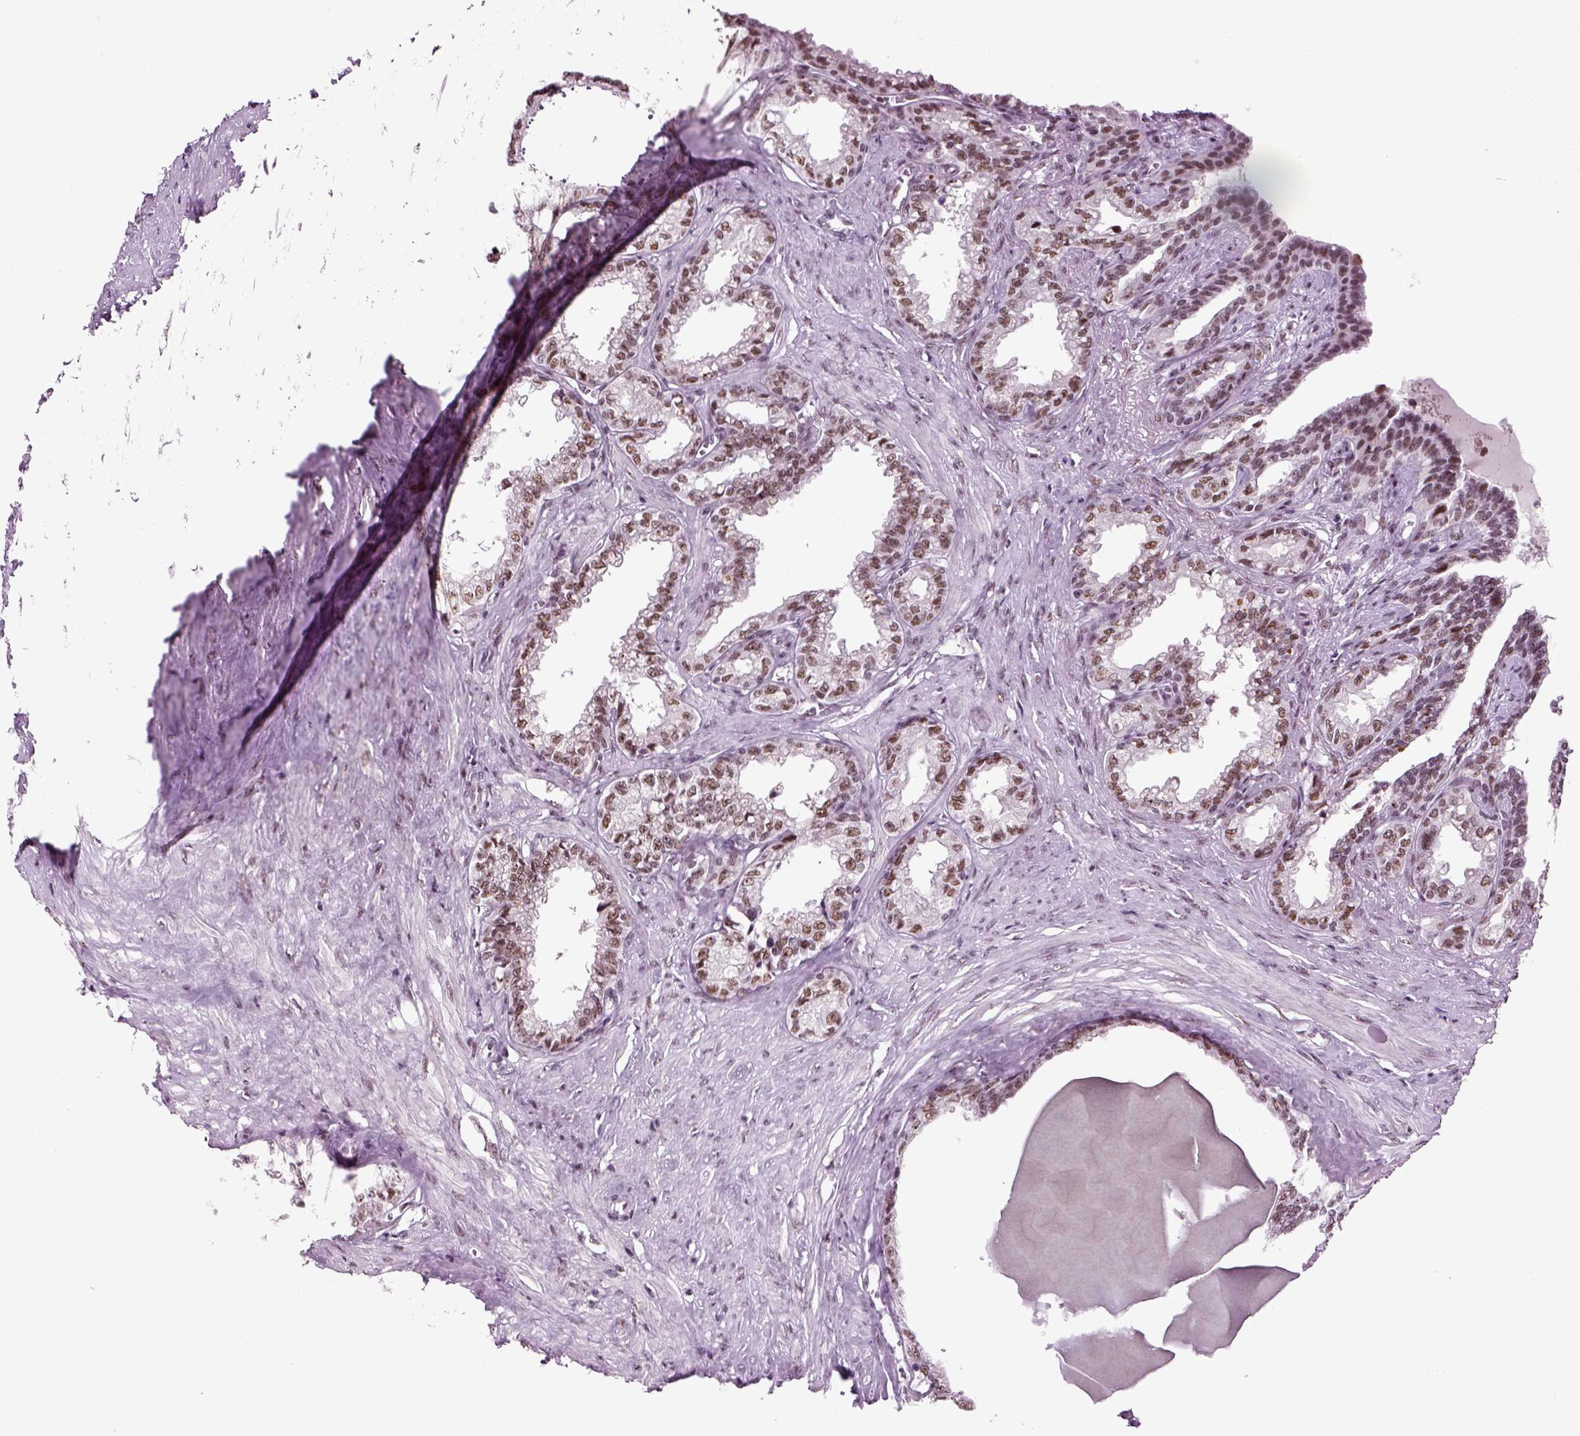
{"staining": {"intensity": "moderate", "quantity": ">75%", "location": "nuclear"}, "tissue": "seminal vesicle", "cell_type": "Glandular cells", "image_type": "normal", "snomed": [{"axis": "morphology", "description": "Normal tissue, NOS"}, {"axis": "morphology", "description": "Urothelial carcinoma, NOS"}, {"axis": "topography", "description": "Urinary bladder"}, {"axis": "topography", "description": "Seminal veicle"}], "caption": "Benign seminal vesicle shows moderate nuclear staining in about >75% of glandular cells.", "gene": "RCOR3", "patient": {"sex": "male", "age": 76}}